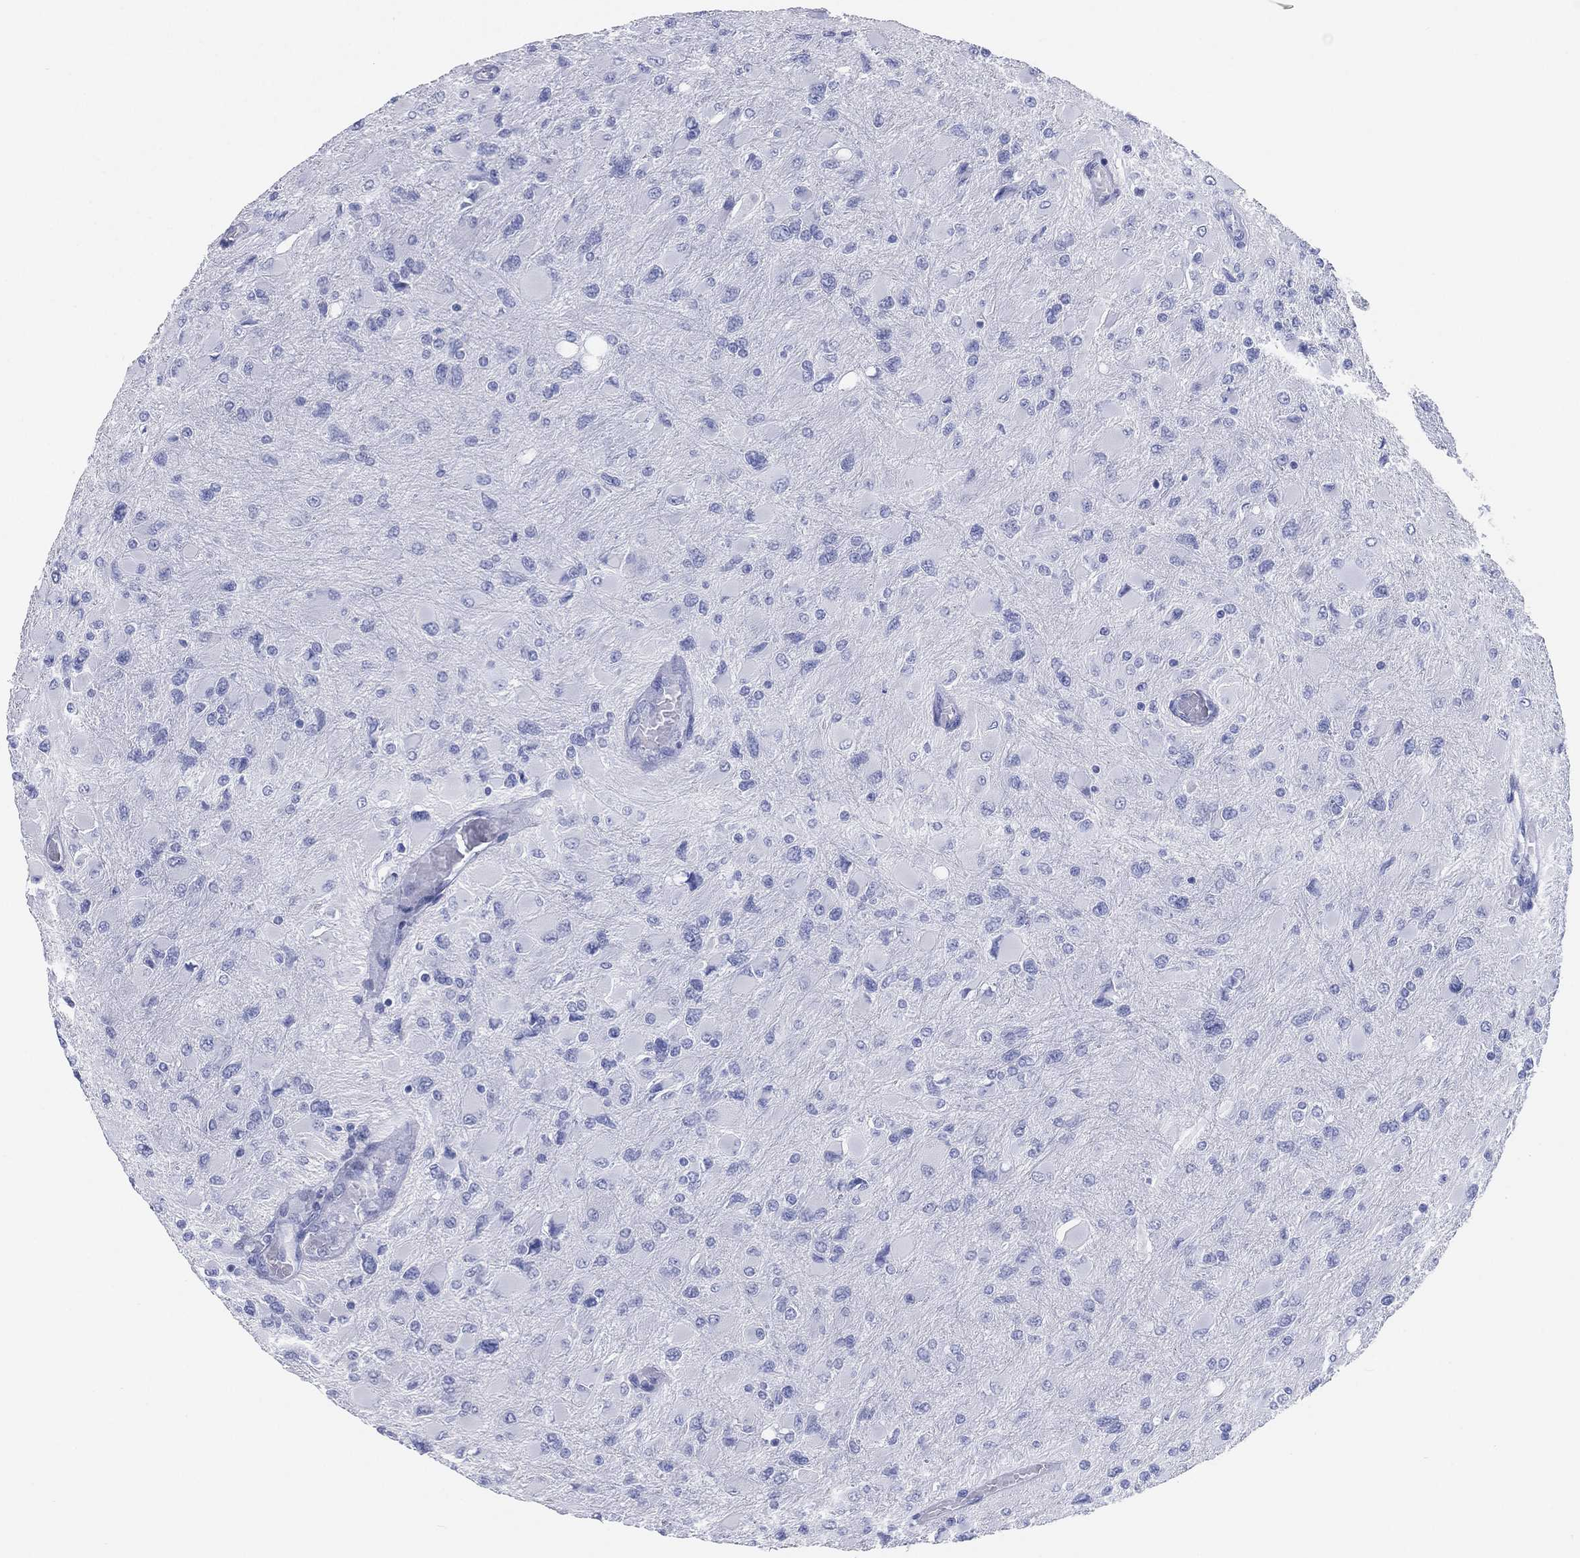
{"staining": {"intensity": "negative", "quantity": "none", "location": "none"}, "tissue": "glioma", "cell_type": "Tumor cells", "image_type": "cancer", "snomed": [{"axis": "morphology", "description": "Glioma, malignant, High grade"}, {"axis": "topography", "description": "Cerebral cortex"}], "caption": "Immunohistochemistry (IHC) histopathology image of neoplastic tissue: human glioma stained with DAB (3,3'-diaminobenzidine) shows no significant protein staining in tumor cells.", "gene": "CD79A", "patient": {"sex": "female", "age": 36}}